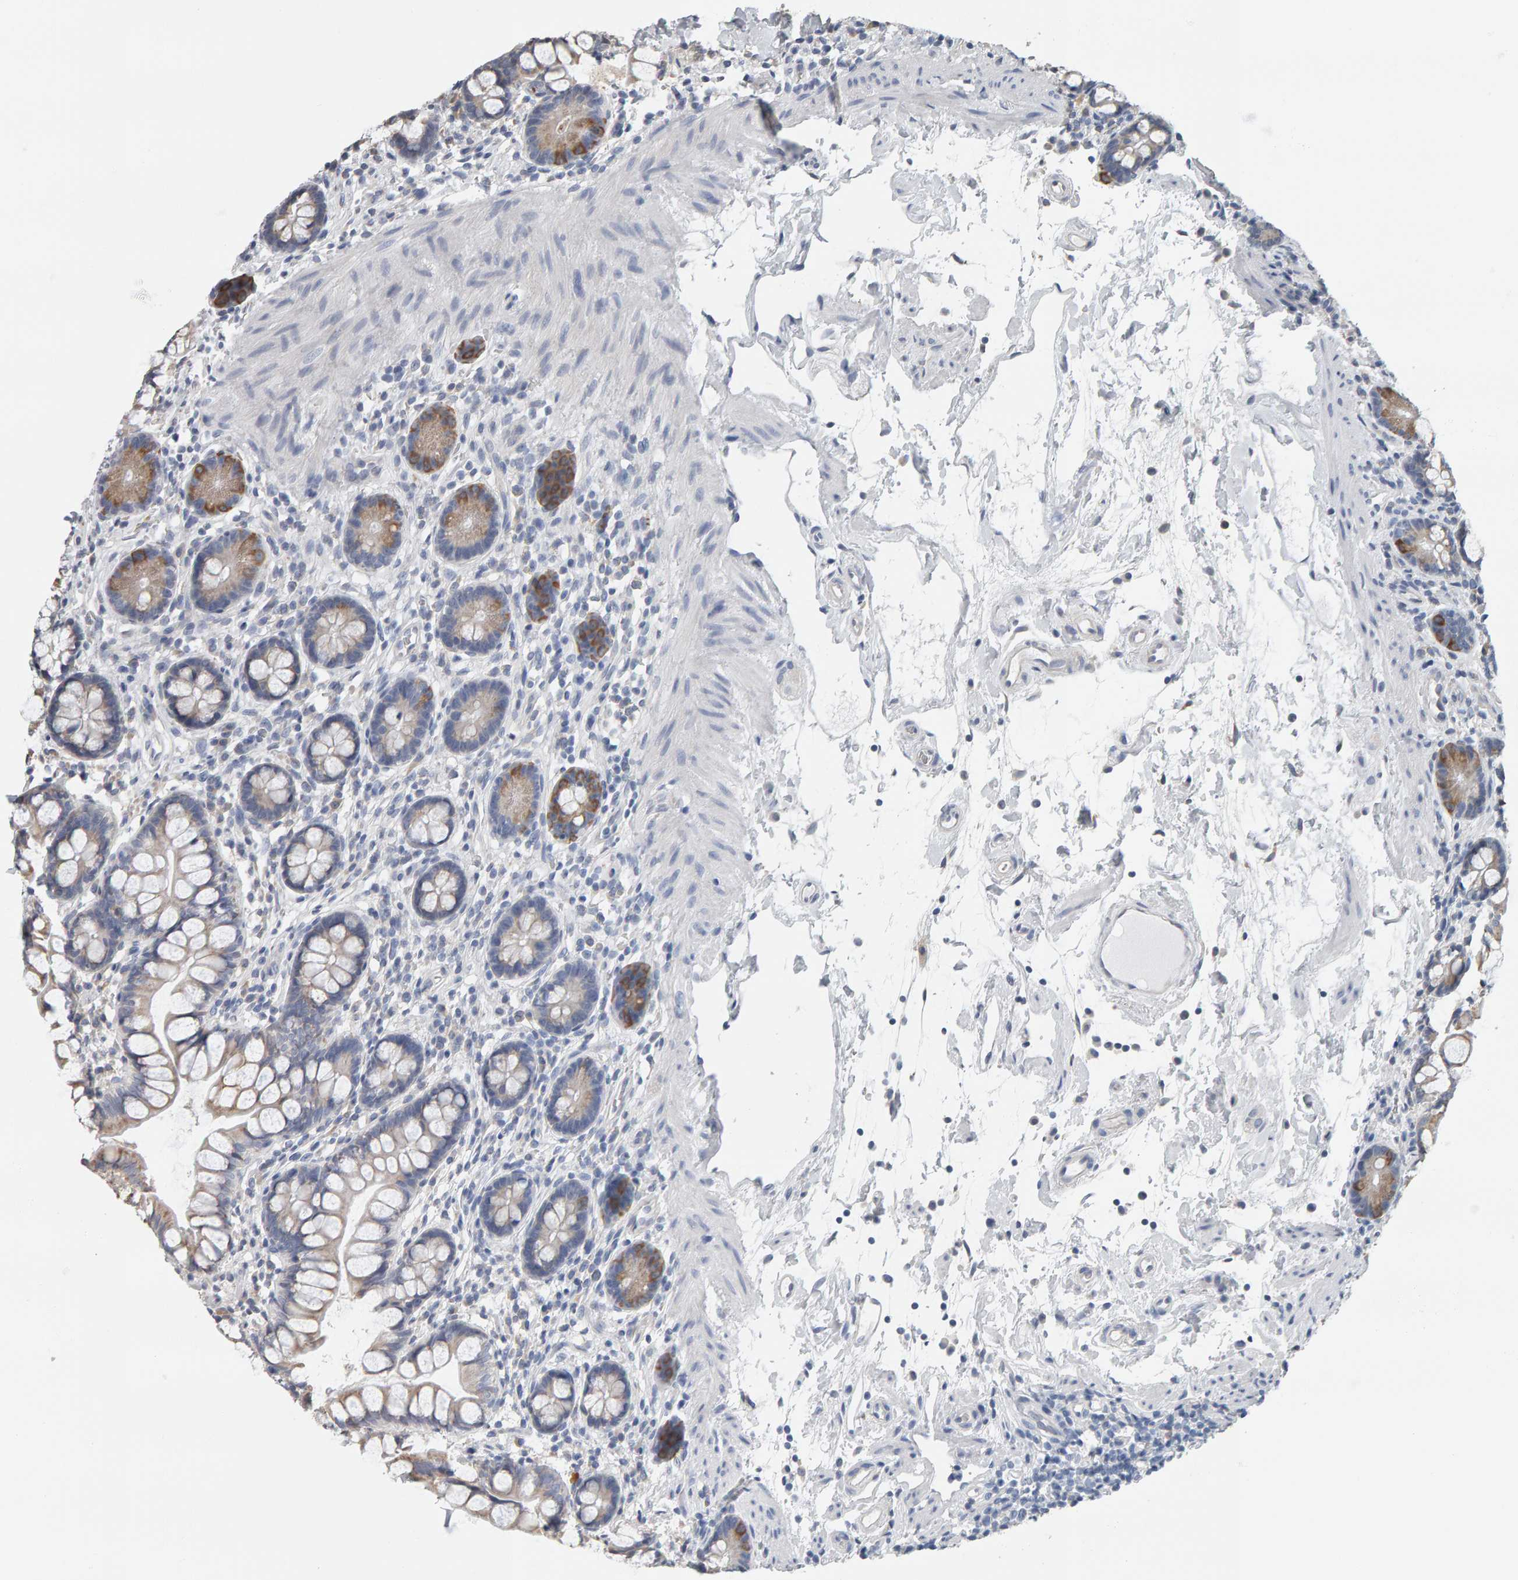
{"staining": {"intensity": "moderate", "quantity": "<25%", "location": "cytoplasmic/membranous"}, "tissue": "small intestine", "cell_type": "Glandular cells", "image_type": "normal", "snomed": [{"axis": "morphology", "description": "Normal tissue, NOS"}, {"axis": "topography", "description": "Small intestine"}], "caption": "Moderate cytoplasmic/membranous positivity is appreciated in approximately <25% of glandular cells in unremarkable small intestine.", "gene": "ADHFE1", "patient": {"sex": "female", "age": 84}}